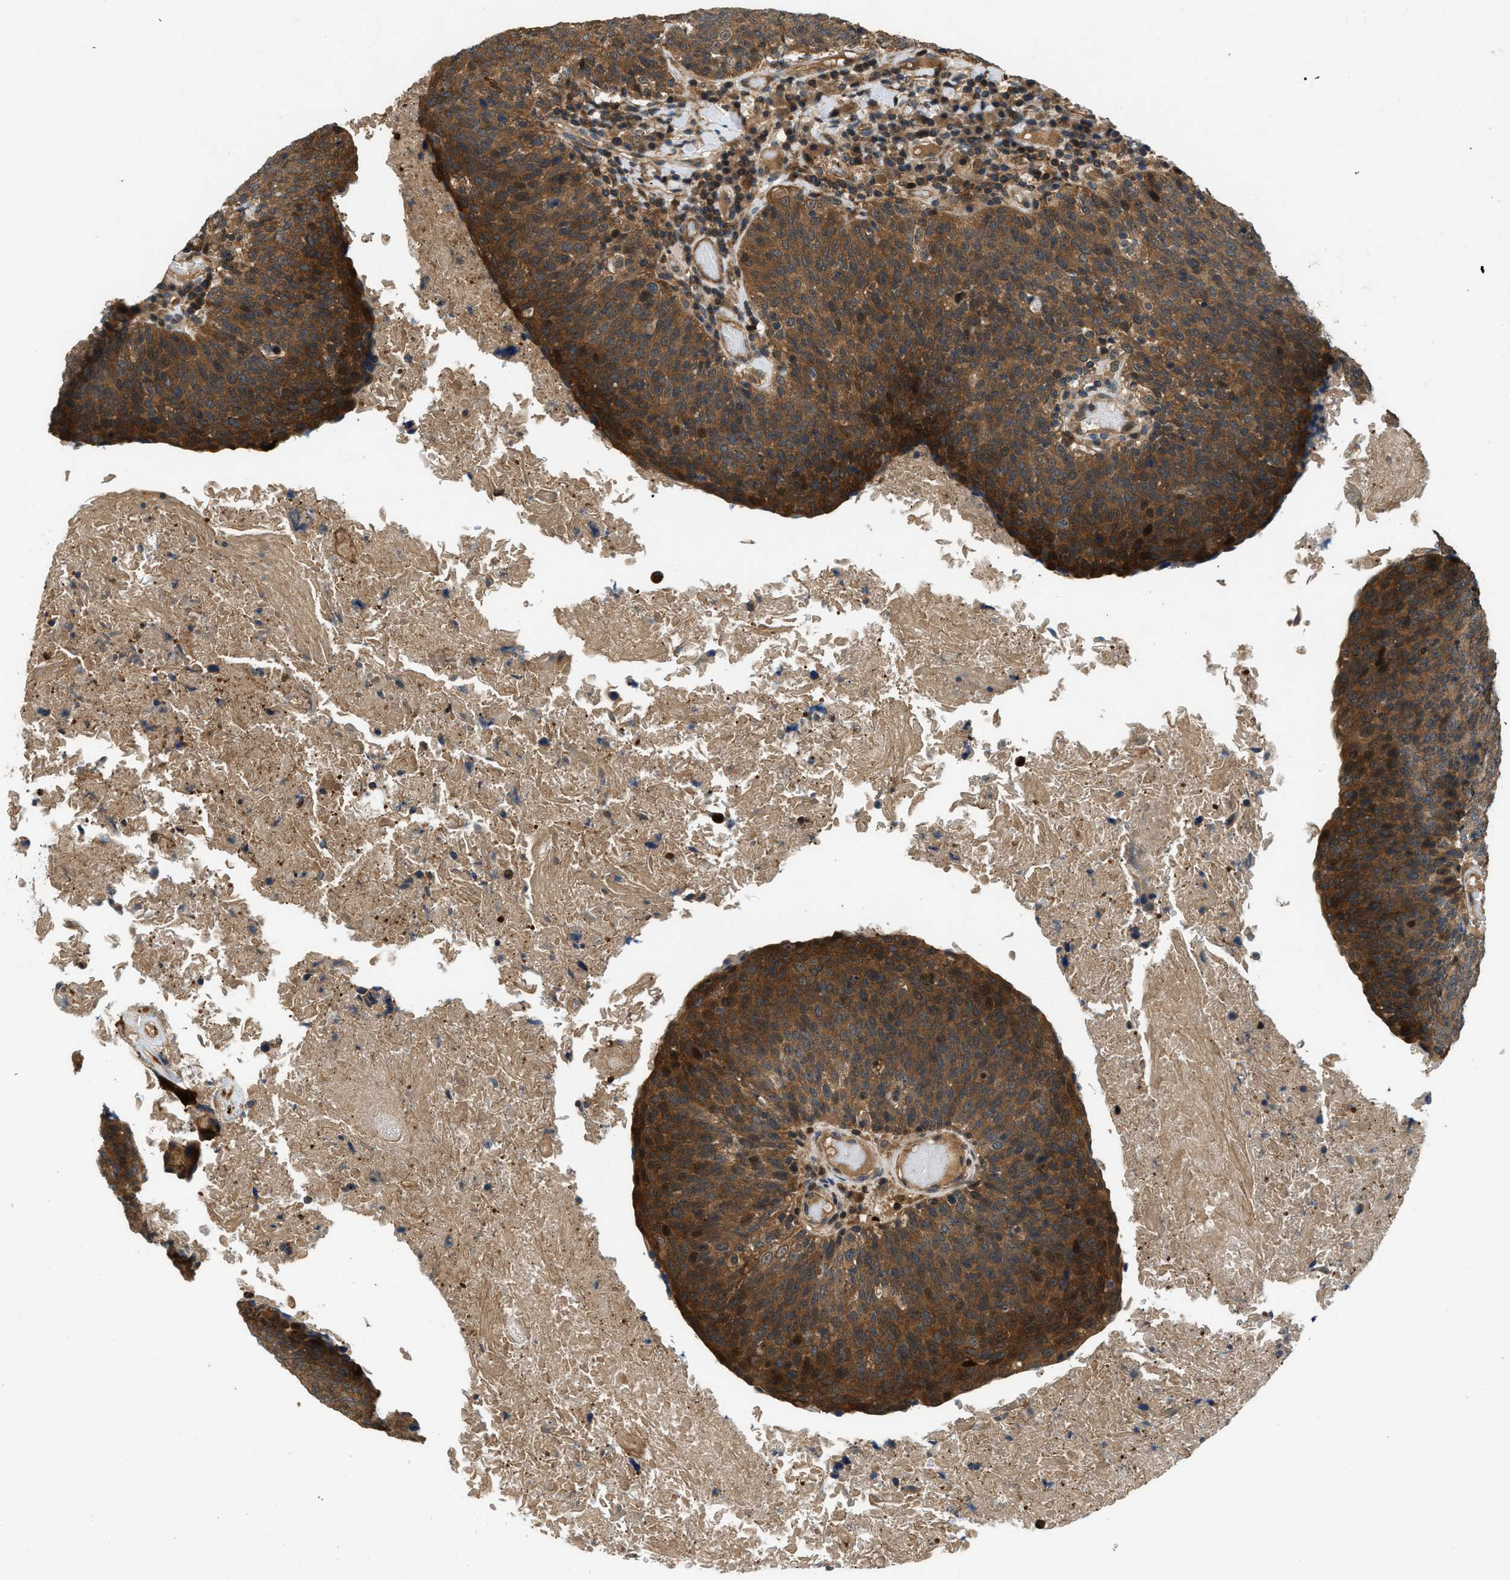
{"staining": {"intensity": "strong", "quantity": ">75%", "location": "cytoplasmic/membranous"}, "tissue": "head and neck cancer", "cell_type": "Tumor cells", "image_type": "cancer", "snomed": [{"axis": "morphology", "description": "Squamous cell carcinoma, NOS"}, {"axis": "morphology", "description": "Squamous cell carcinoma, metastatic, NOS"}, {"axis": "topography", "description": "Lymph node"}, {"axis": "topography", "description": "Head-Neck"}], "caption": "Head and neck cancer stained with a protein marker reveals strong staining in tumor cells.", "gene": "GPR31", "patient": {"sex": "male", "age": 62}}